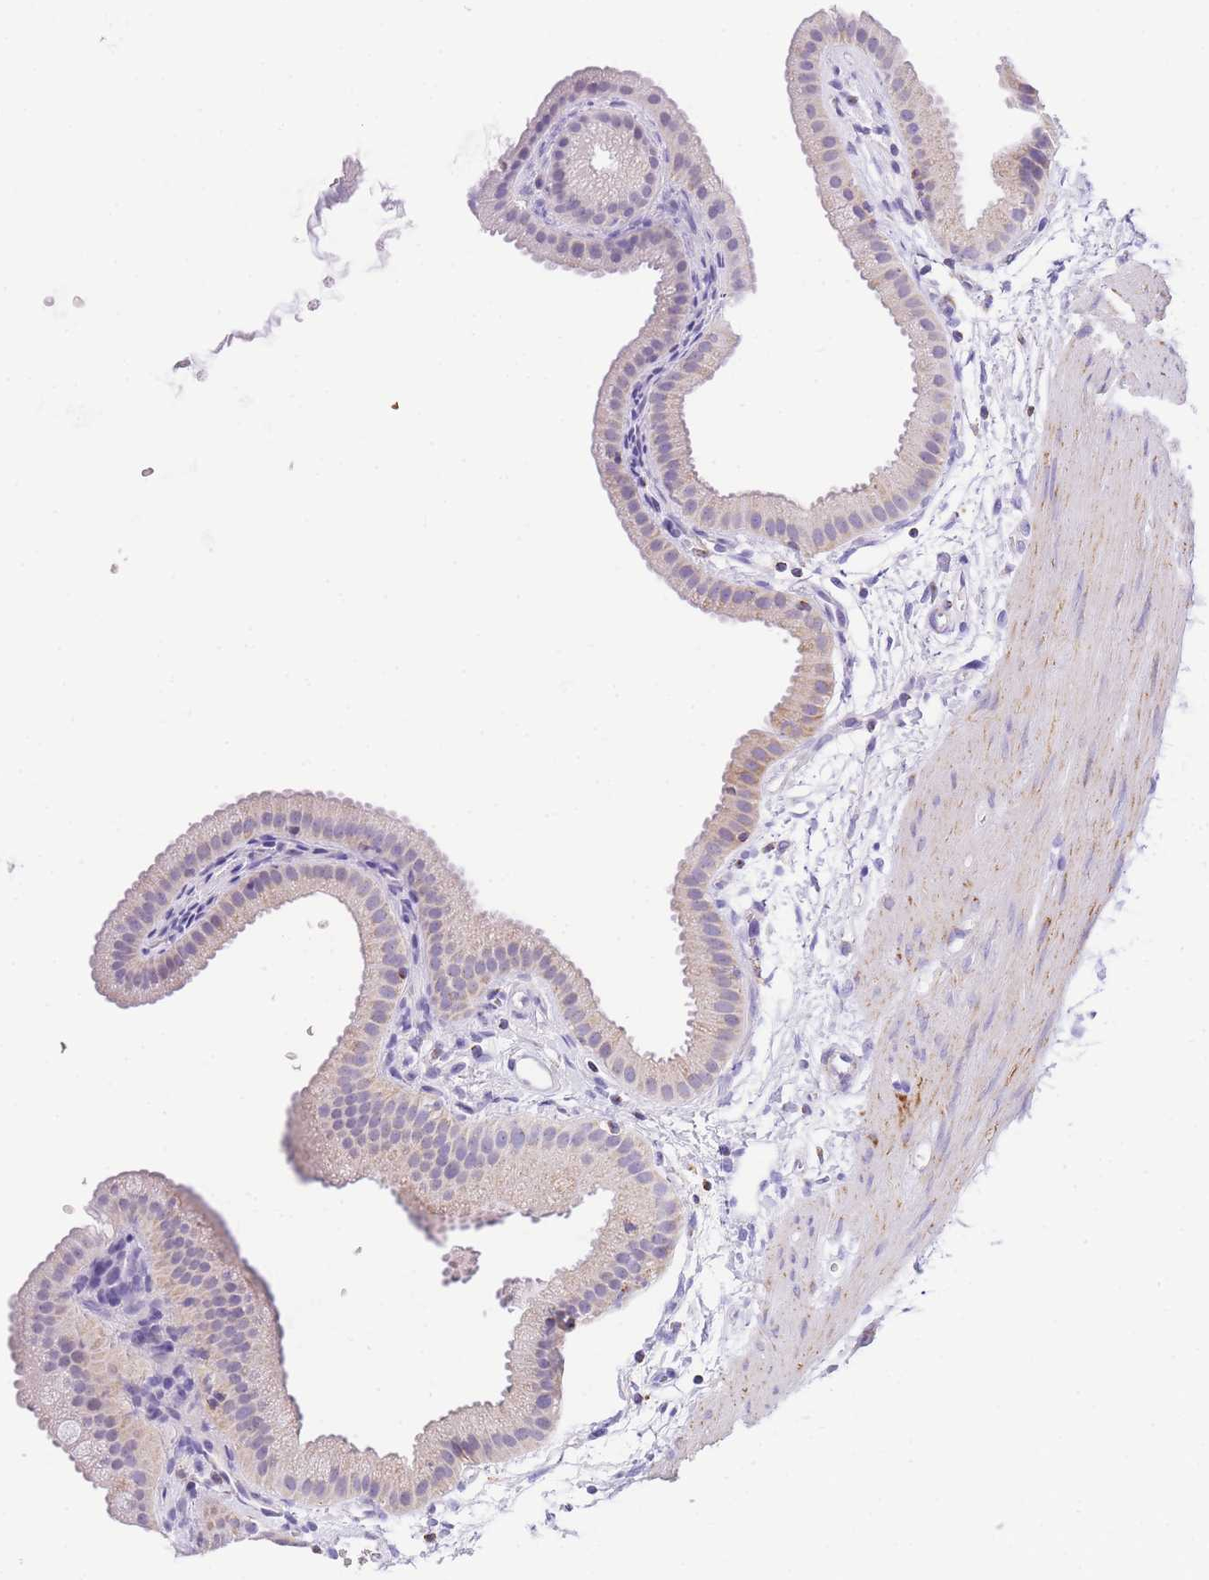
{"staining": {"intensity": "weak", "quantity": "<25%", "location": "cytoplasmic/membranous"}, "tissue": "gallbladder", "cell_type": "Glandular cells", "image_type": "normal", "snomed": [{"axis": "morphology", "description": "Normal tissue, NOS"}, {"axis": "topography", "description": "Gallbladder"}], "caption": "Unremarkable gallbladder was stained to show a protein in brown. There is no significant positivity in glandular cells. The staining is performed using DAB brown chromogen with nuclei counter-stained in using hematoxylin.", "gene": "NKD2", "patient": {"sex": "female", "age": 64}}